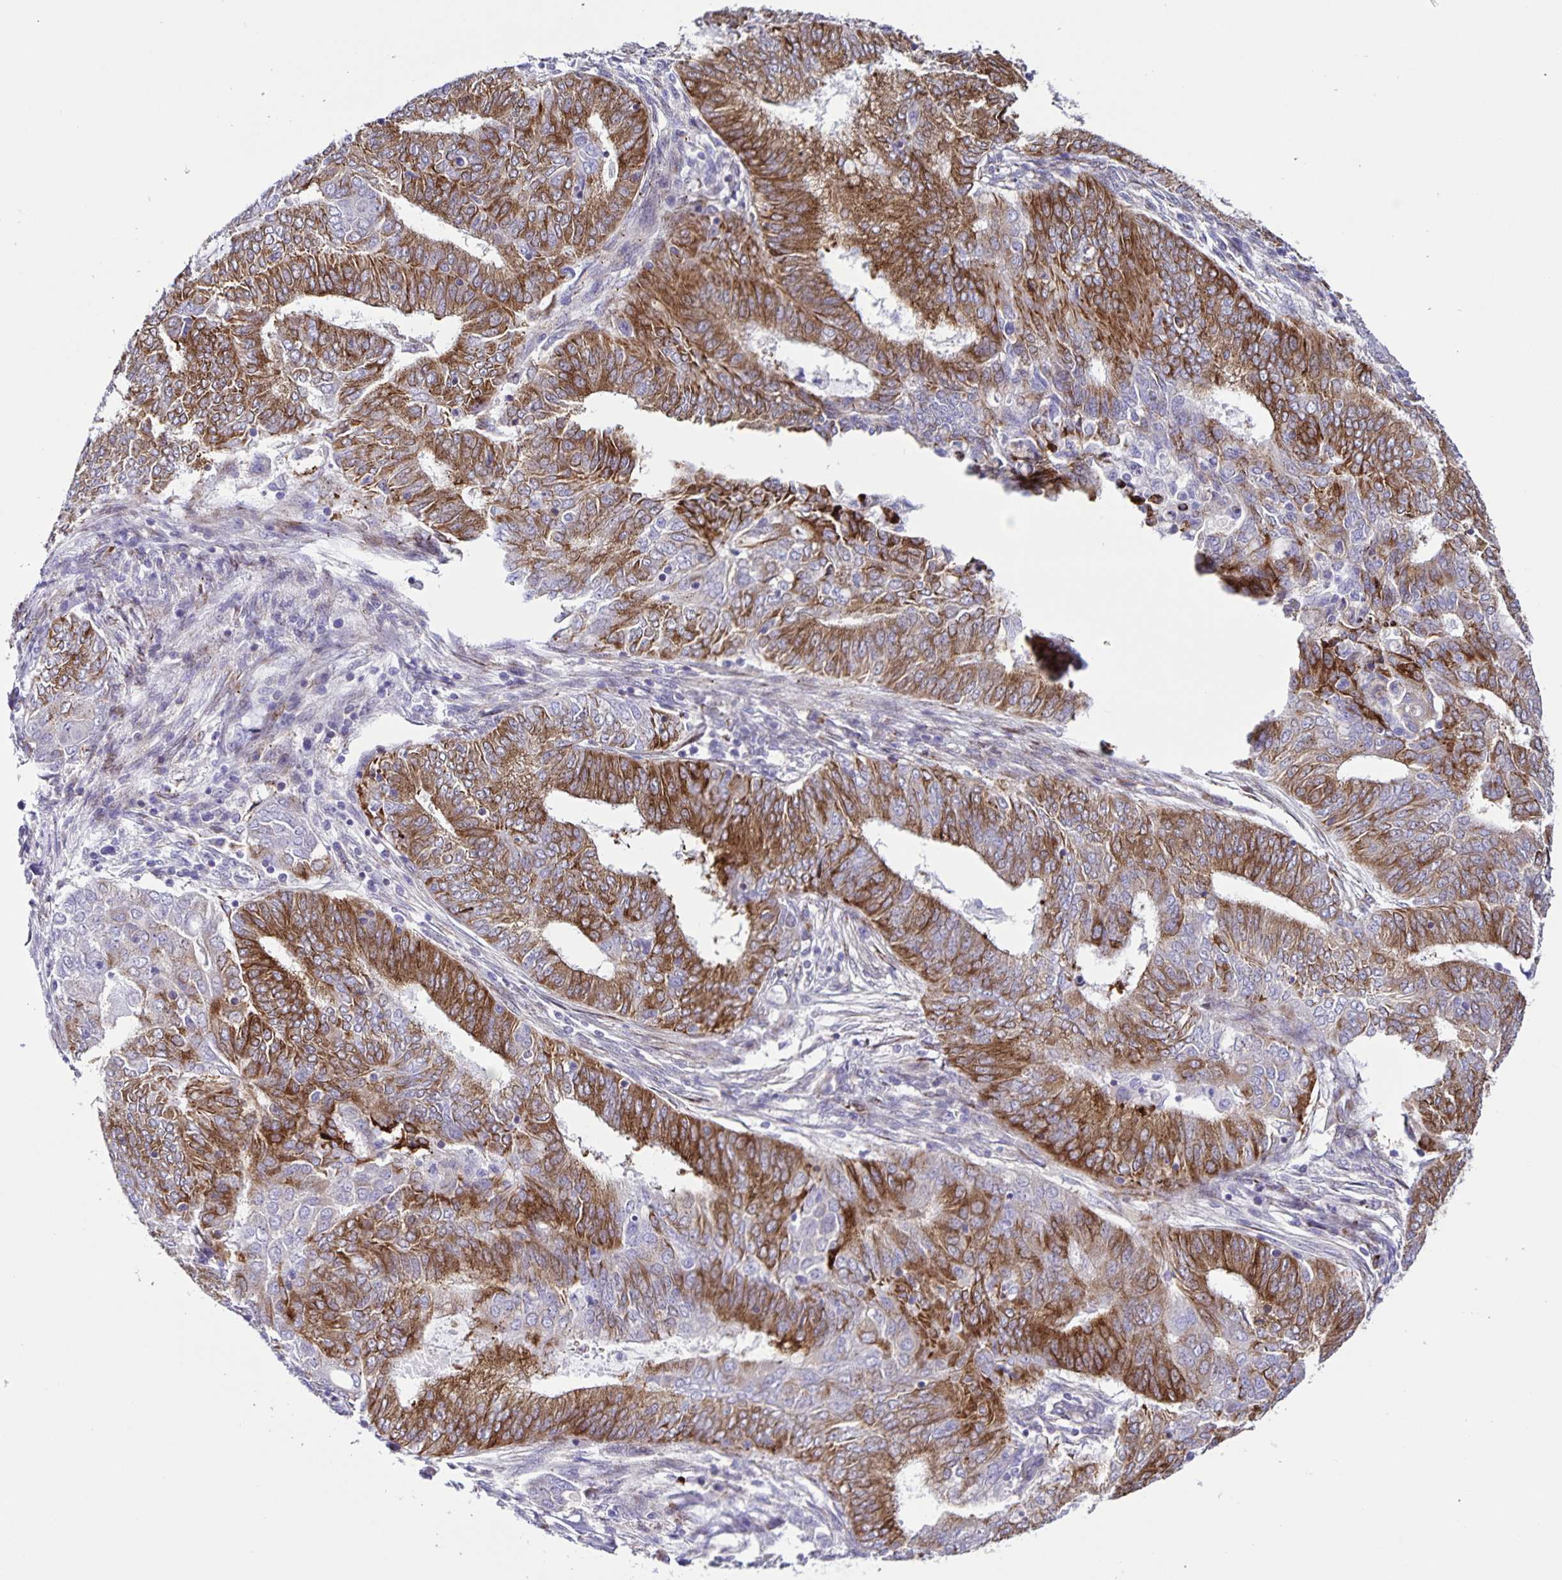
{"staining": {"intensity": "moderate", "quantity": ">75%", "location": "cytoplasmic/membranous"}, "tissue": "endometrial cancer", "cell_type": "Tumor cells", "image_type": "cancer", "snomed": [{"axis": "morphology", "description": "Adenocarcinoma, NOS"}, {"axis": "topography", "description": "Endometrium"}], "caption": "A histopathology image of adenocarcinoma (endometrial) stained for a protein reveals moderate cytoplasmic/membranous brown staining in tumor cells.", "gene": "OSBPL5", "patient": {"sex": "female", "age": 62}}